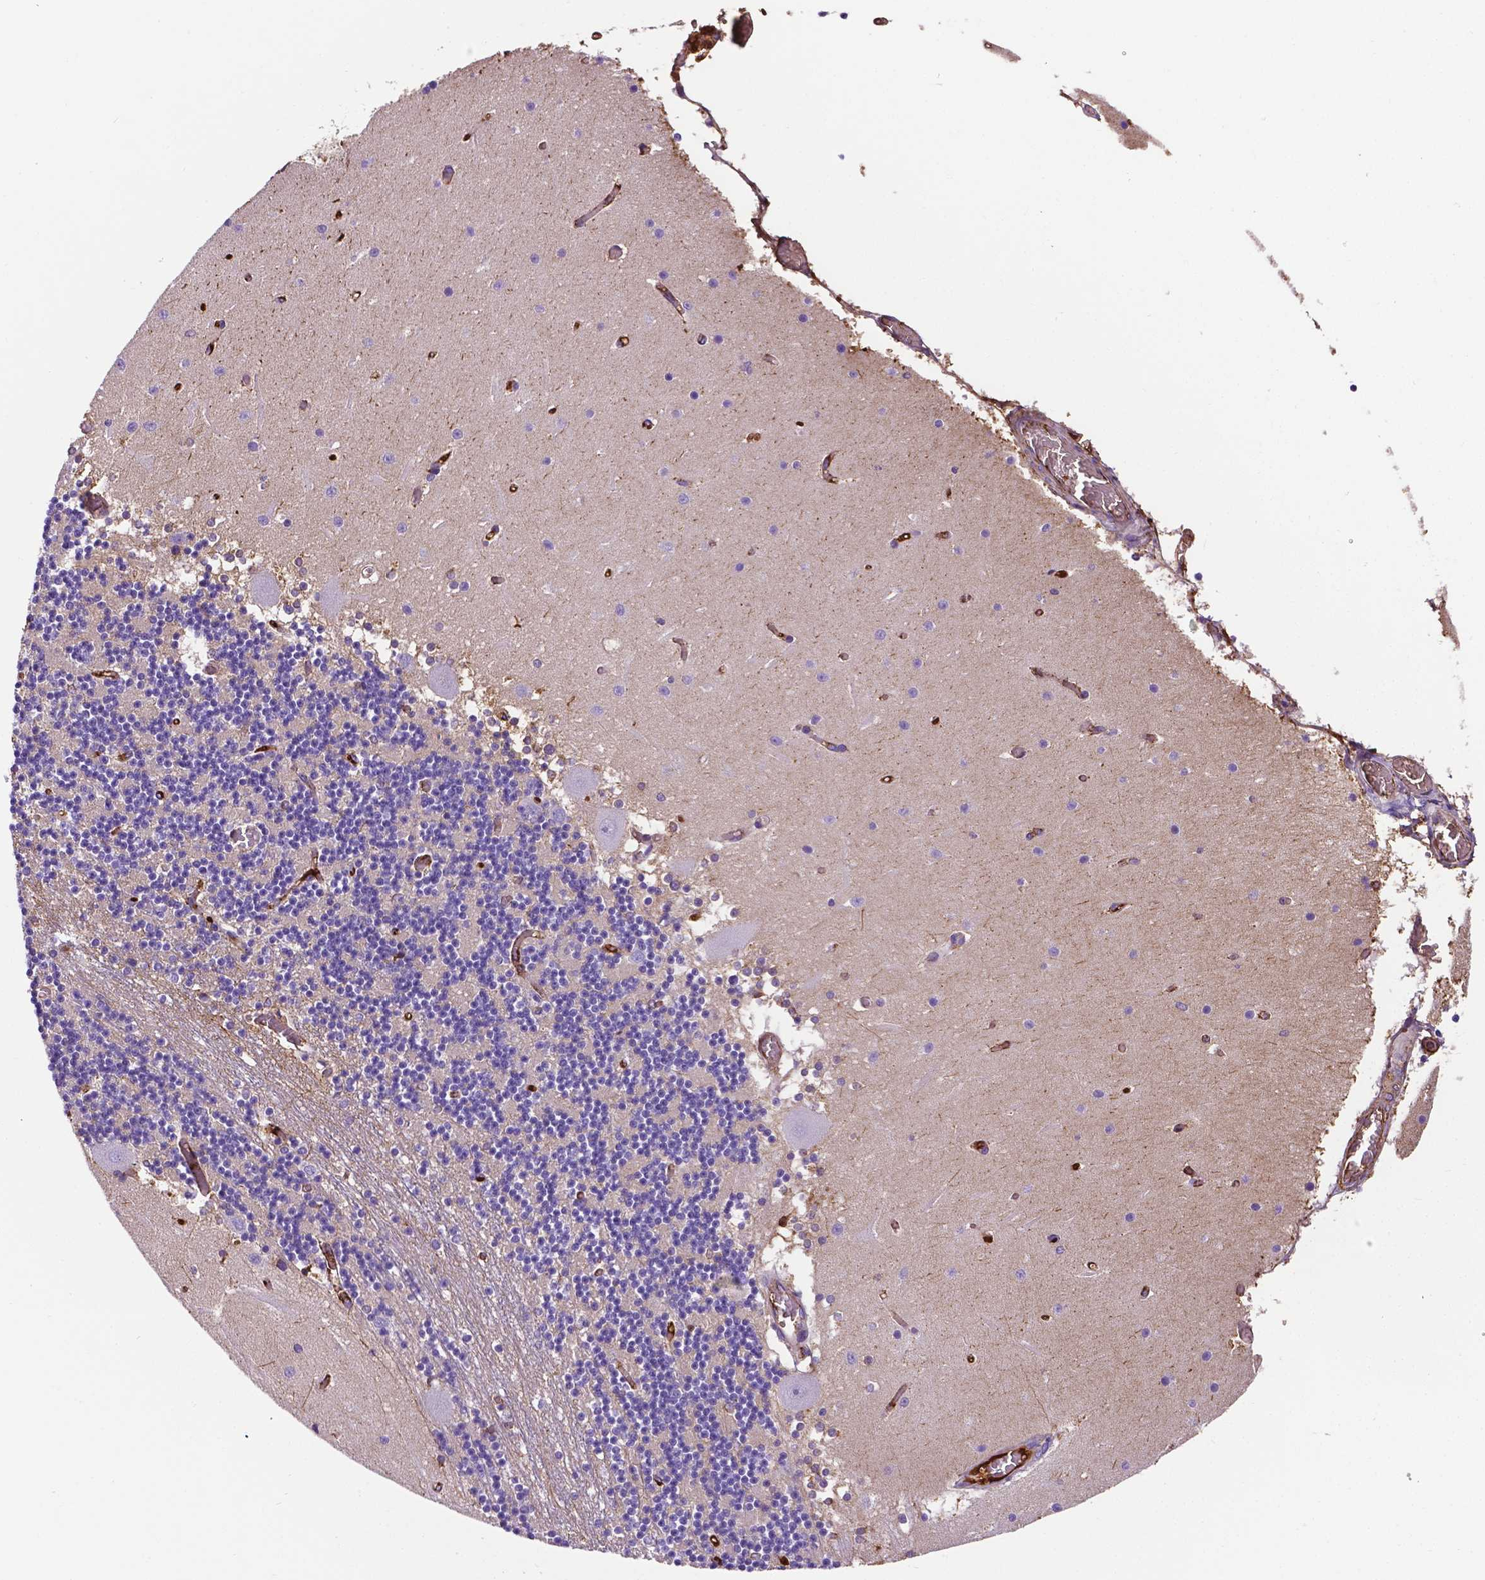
{"staining": {"intensity": "negative", "quantity": "none", "location": "none"}, "tissue": "cerebellum", "cell_type": "Cells in granular layer", "image_type": "normal", "snomed": [{"axis": "morphology", "description": "Normal tissue, NOS"}, {"axis": "topography", "description": "Cerebellum"}], "caption": "Cells in granular layer show no significant staining in unremarkable cerebellum.", "gene": "APOE", "patient": {"sex": "female", "age": 28}}